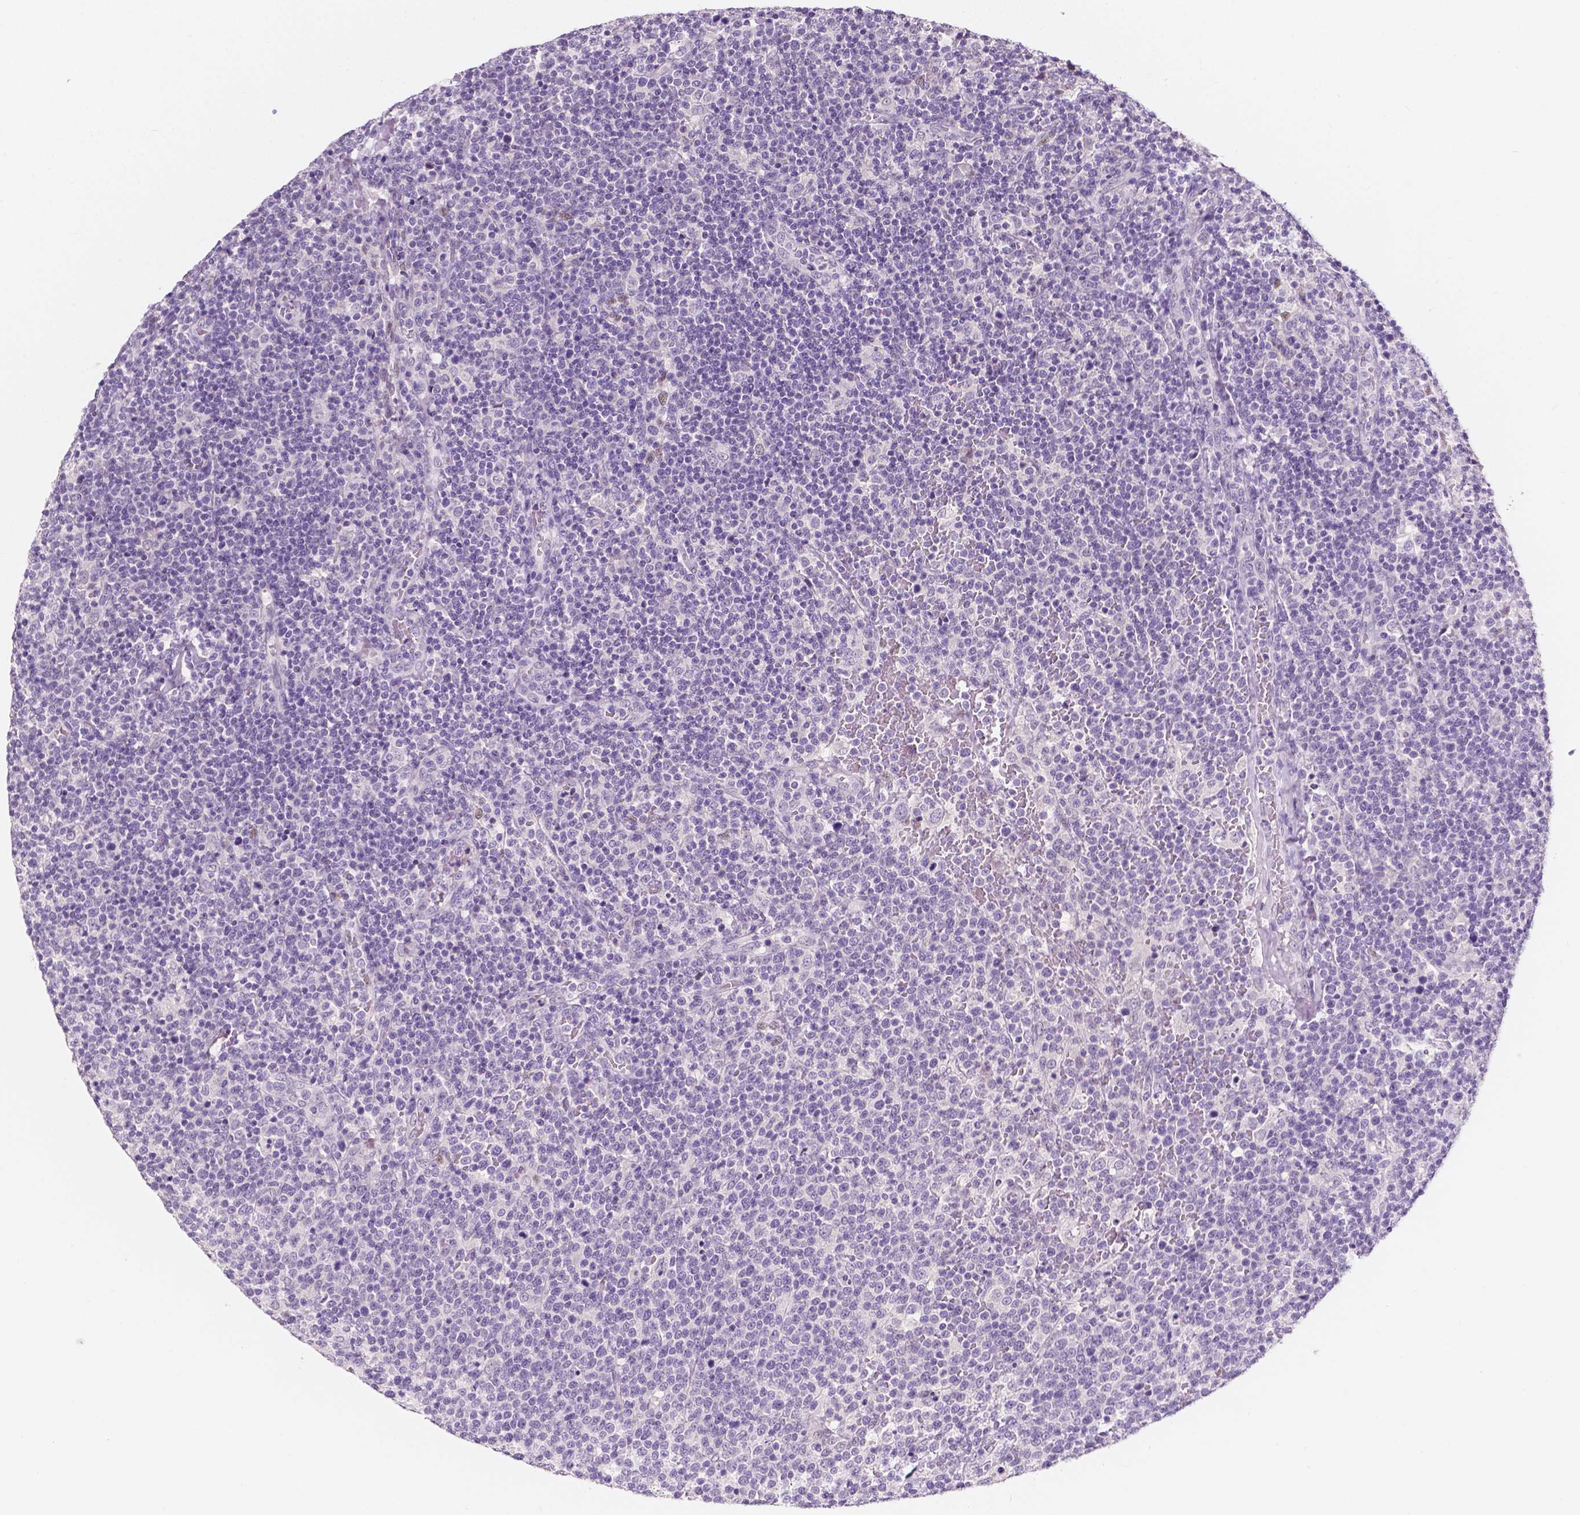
{"staining": {"intensity": "negative", "quantity": "none", "location": "none"}, "tissue": "lymphoma", "cell_type": "Tumor cells", "image_type": "cancer", "snomed": [{"axis": "morphology", "description": "Malignant lymphoma, non-Hodgkin's type, High grade"}, {"axis": "topography", "description": "Lymph node"}], "caption": "DAB (3,3'-diaminobenzidine) immunohistochemical staining of high-grade malignant lymphoma, non-Hodgkin's type demonstrates no significant staining in tumor cells.", "gene": "TAL1", "patient": {"sex": "male", "age": 61}}